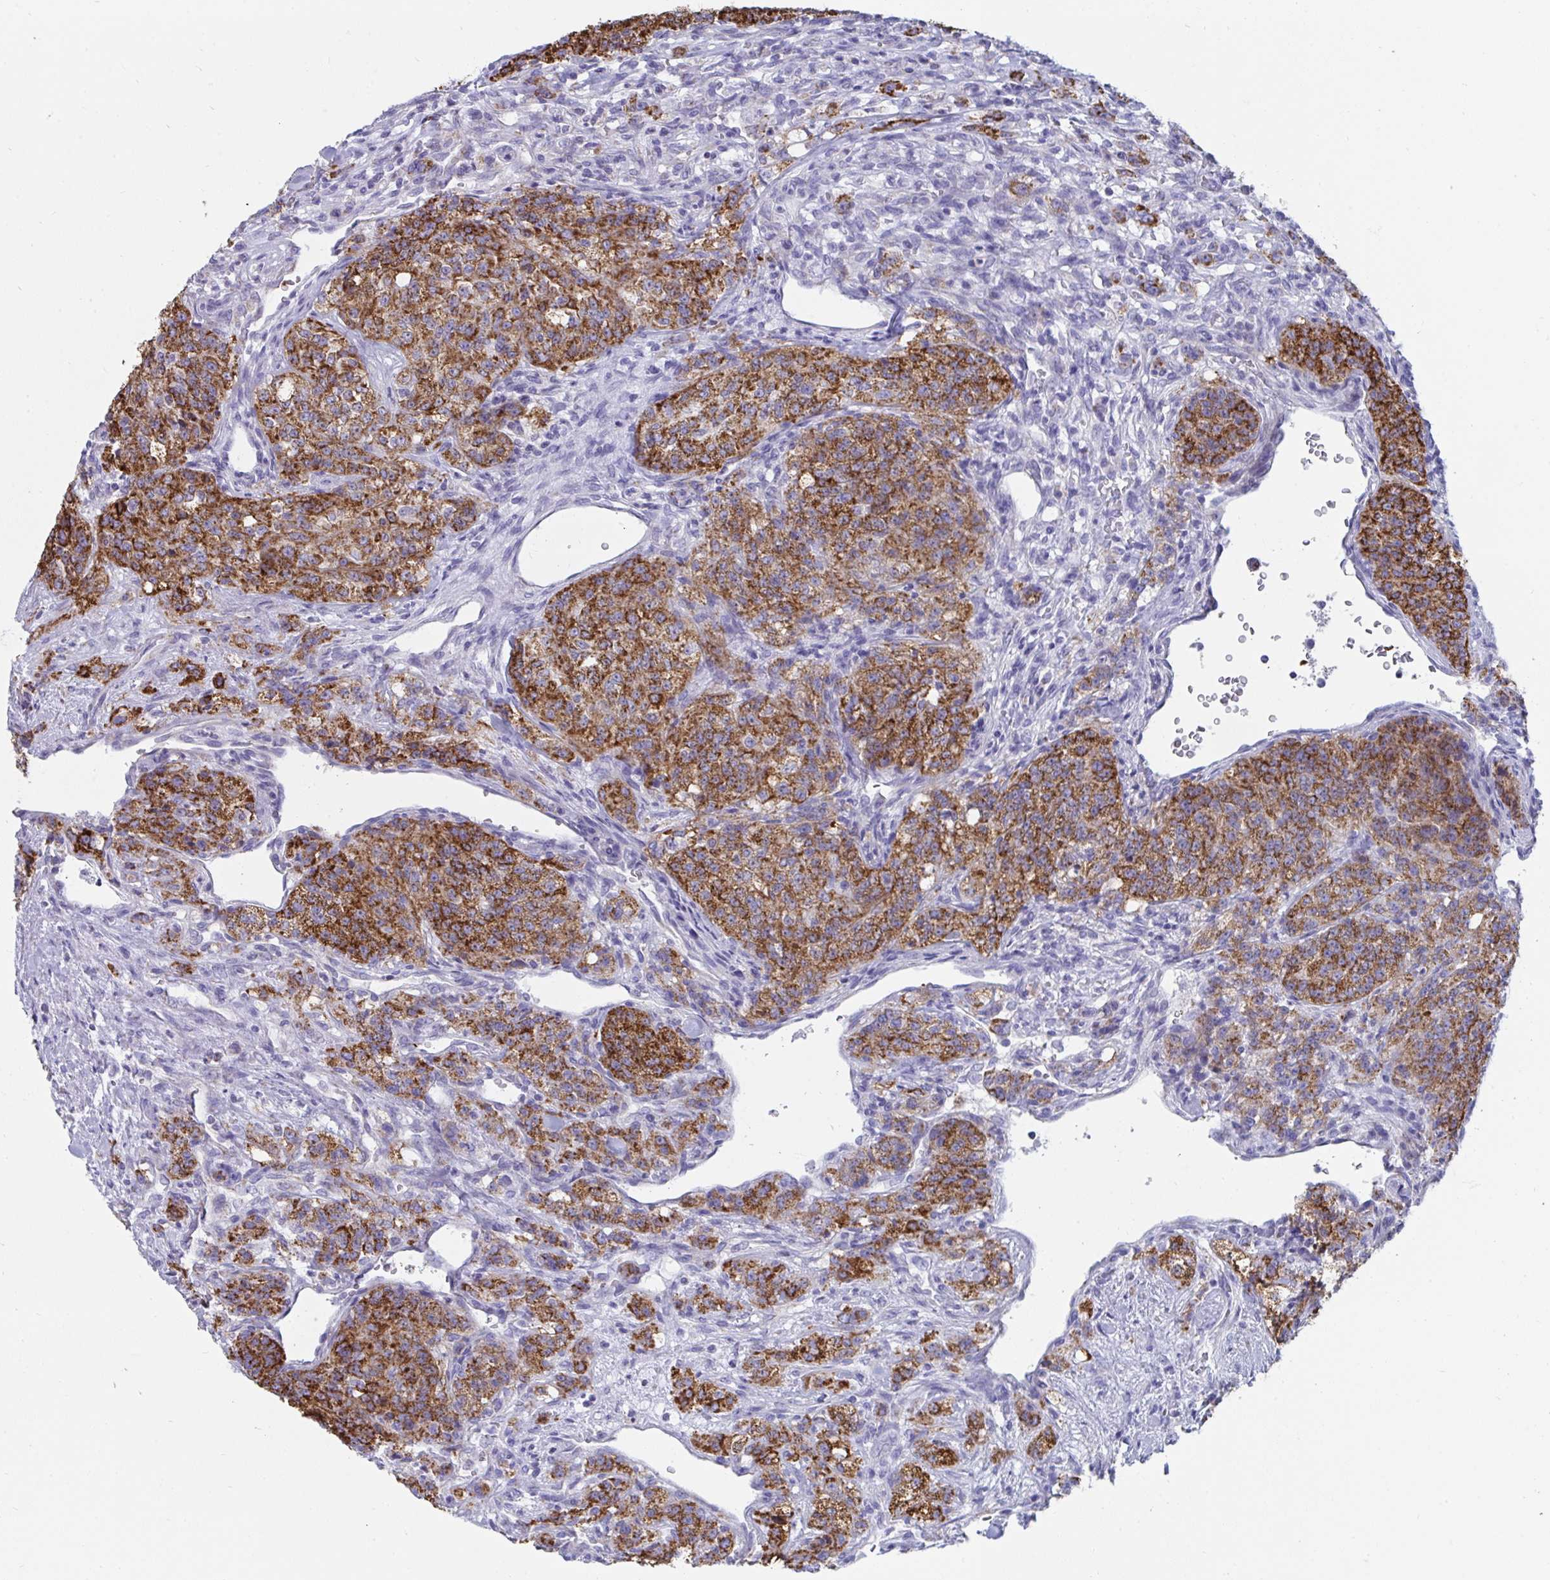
{"staining": {"intensity": "strong", "quantity": ">75%", "location": "cytoplasmic/membranous"}, "tissue": "renal cancer", "cell_type": "Tumor cells", "image_type": "cancer", "snomed": [{"axis": "morphology", "description": "Adenocarcinoma, NOS"}, {"axis": "topography", "description": "Kidney"}], "caption": "A brown stain labels strong cytoplasmic/membranous positivity of a protein in adenocarcinoma (renal) tumor cells. The protein is stained brown, and the nuclei are stained in blue (DAB IHC with brightfield microscopy, high magnification).", "gene": "AIFM1", "patient": {"sex": "female", "age": 63}}